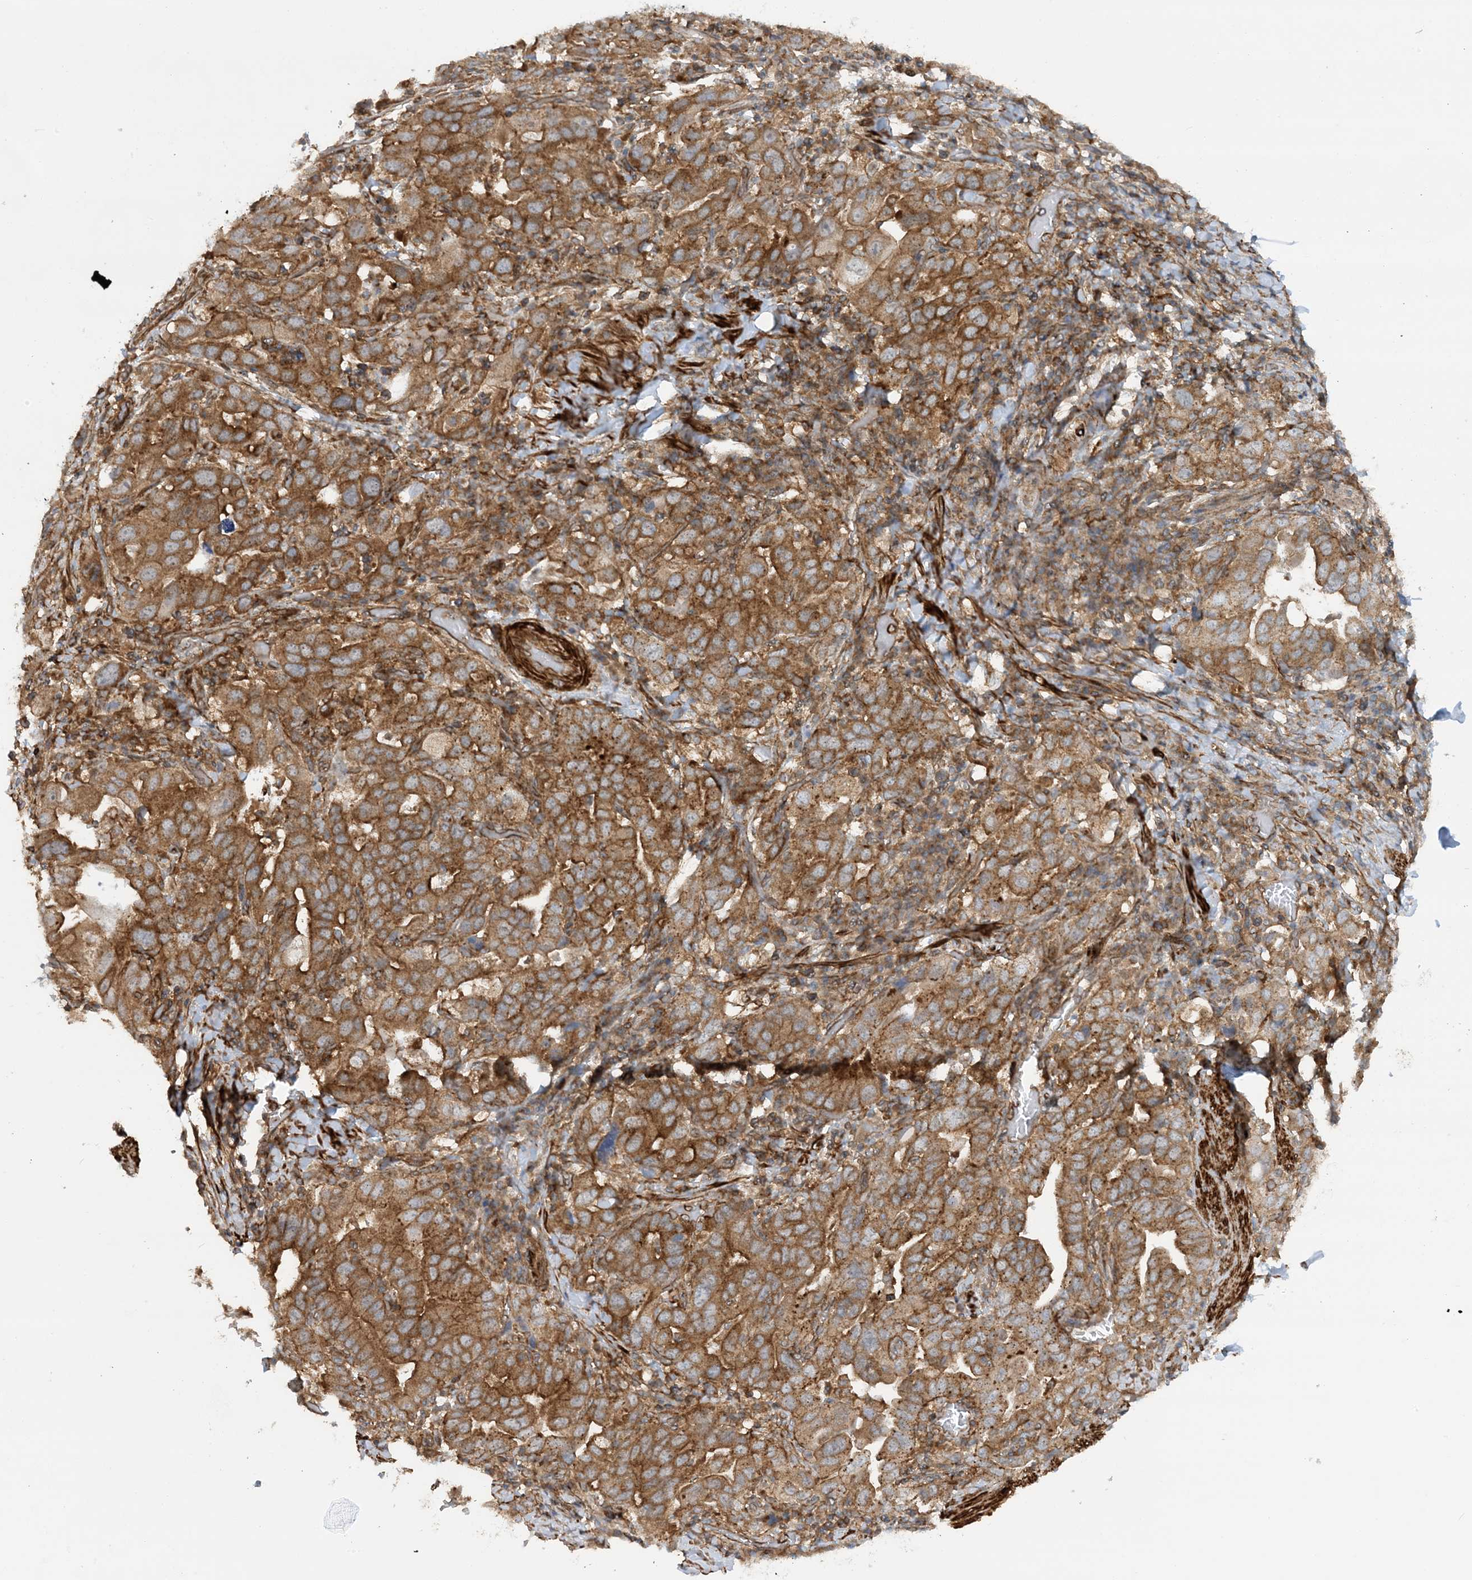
{"staining": {"intensity": "moderate", "quantity": ">75%", "location": "cytoplasmic/membranous"}, "tissue": "stomach cancer", "cell_type": "Tumor cells", "image_type": "cancer", "snomed": [{"axis": "morphology", "description": "Adenocarcinoma, NOS"}, {"axis": "topography", "description": "Stomach, upper"}], "caption": "Immunohistochemical staining of stomach adenocarcinoma demonstrates moderate cytoplasmic/membranous protein positivity in approximately >75% of tumor cells.", "gene": "STAM2", "patient": {"sex": "male", "age": 62}}